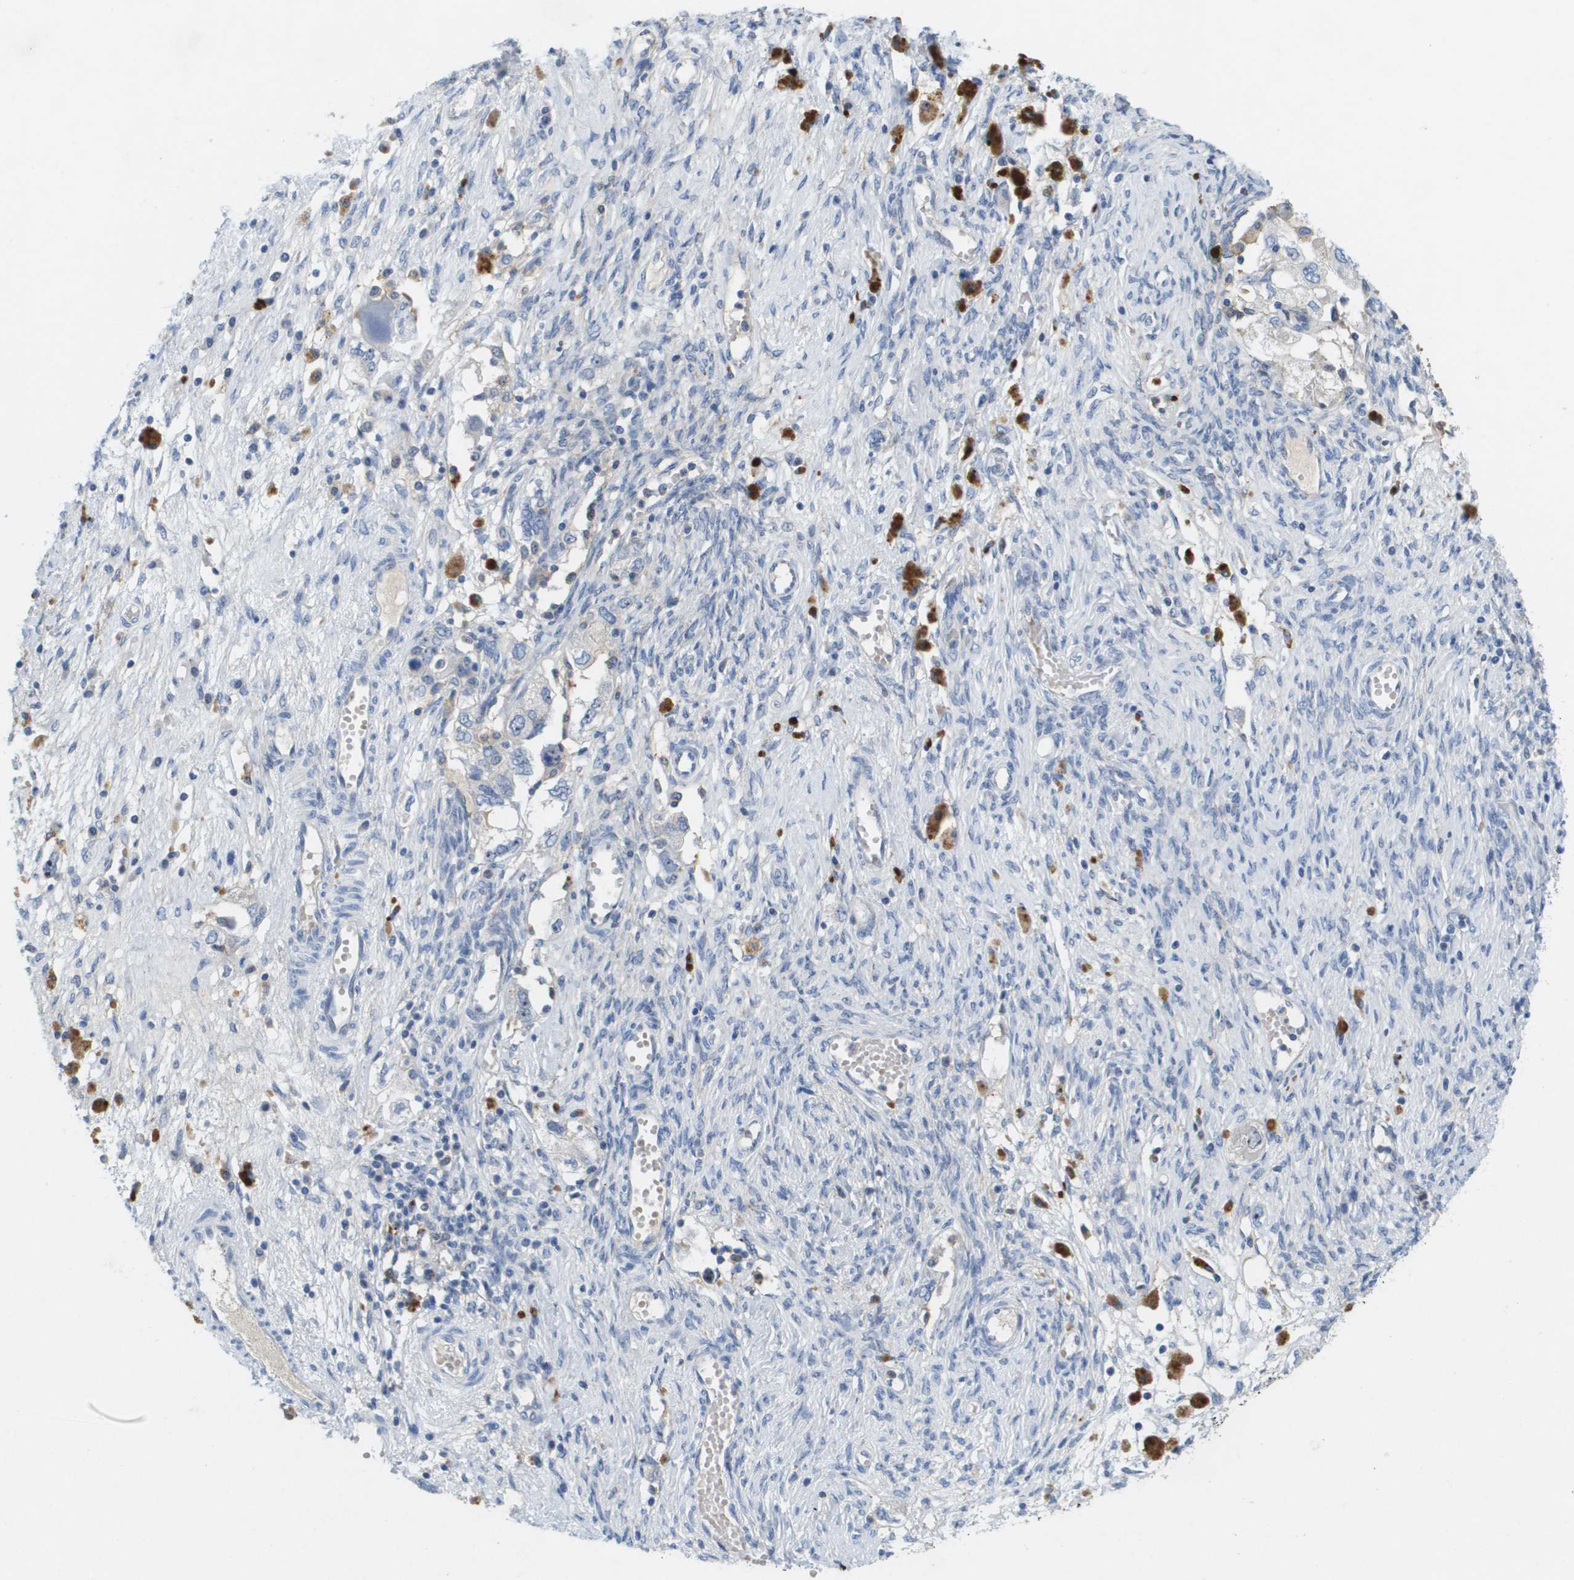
{"staining": {"intensity": "negative", "quantity": "none", "location": "none"}, "tissue": "ovarian cancer", "cell_type": "Tumor cells", "image_type": "cancer", "snomed": [{"axis": "morphology", "description": "Carcinoma, NOS"}, {"axis": "morphology", "description": "Cystadenocarcinoma, serous, NOS"}, {"axis": "topography", "description": "Ovary"}], "caption": "This is a histopathology image of IHC staining of carcinoma (ovarian), which shows no expression in tumor cells.", "gene": "LIPG", "patient": {"sex": "female", "age": 69}}